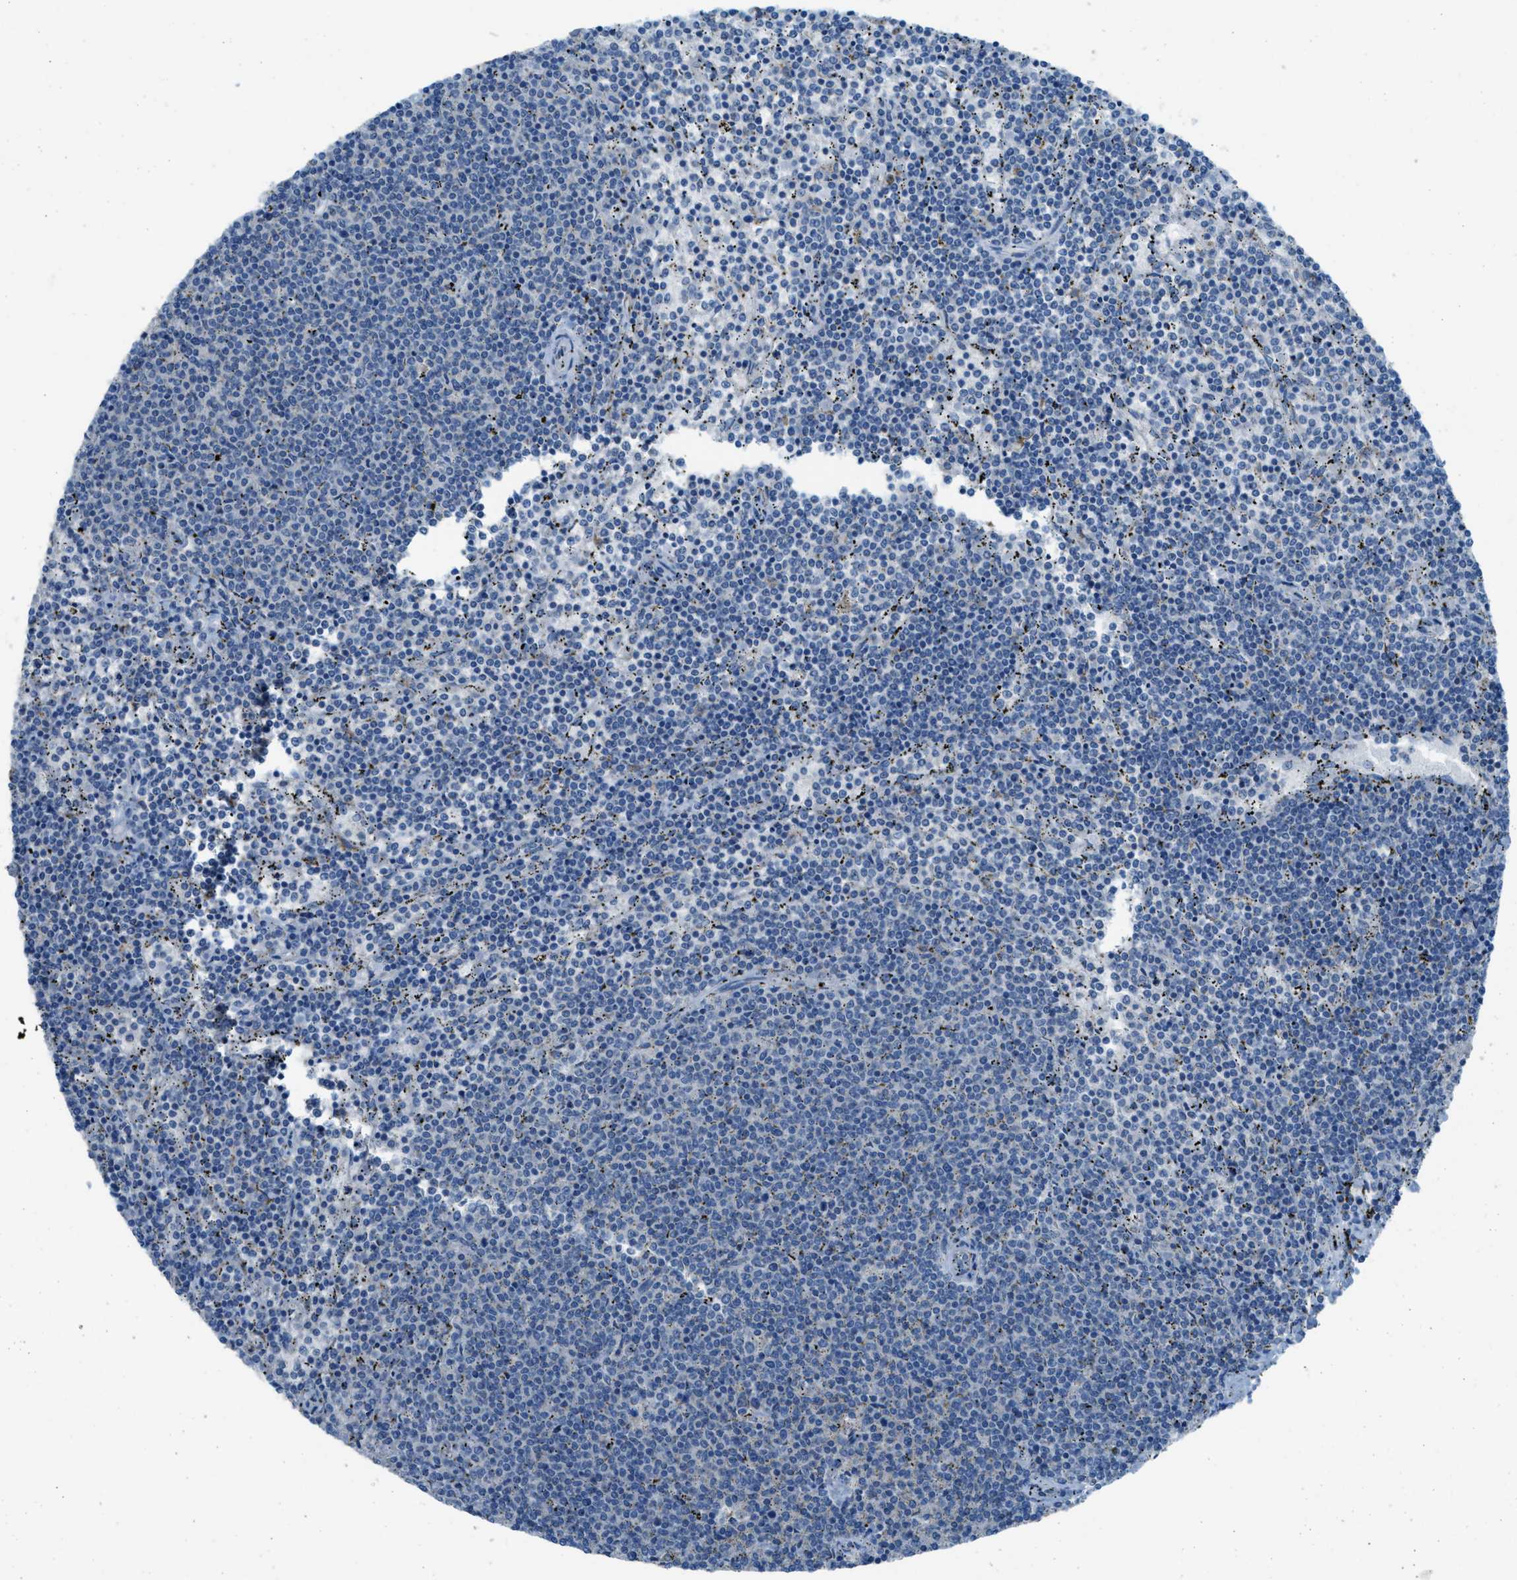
{"staining": {"intensity": "negative", "quantity": "none", "location": "none"}, "tissue": "lymphoma", "cell_type": "Tumor cells", "image_type": "cancer", "snomed": [{"axis": "morphology", "description": "Malignant lymphoma, non-Hodgkin's type, Low grade"}, {"axis": "topography", "description": "Spleen"}], "caption": "The immunohistochemistry (IHC) image has no significant expression in tumor cells of malignant lymphoma, non-Hodgkin's type (low-grade) tissue.", "gene": "CDON", "patient": {"sex": "female", "age": 50}}